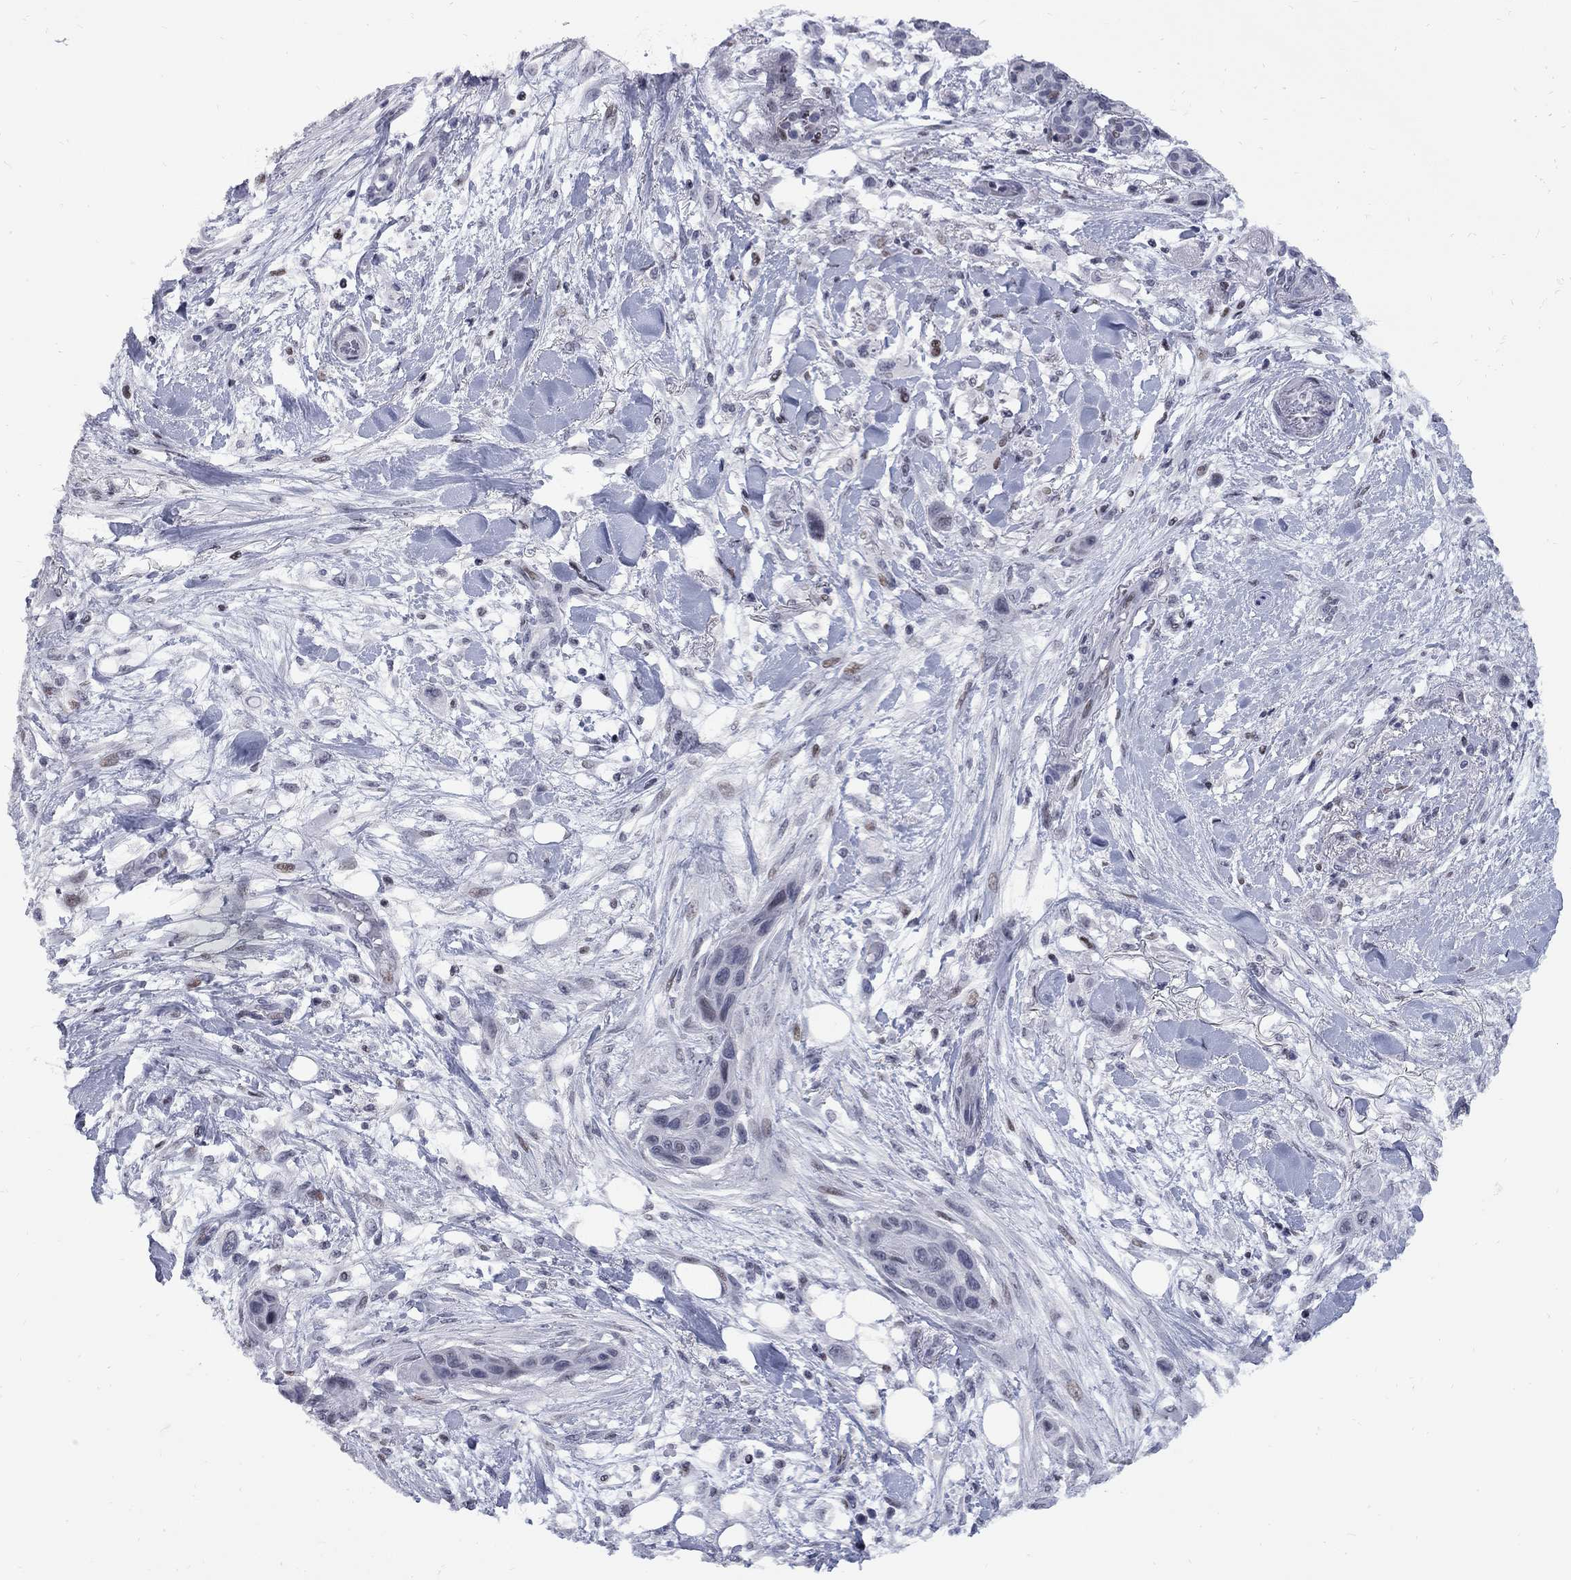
{"staining": {"intensity": "weak", "quantity": "<25%", "location": "nuclear"}, "tissue": "skin cancer", "cell_type": "Tumor cells", "image_type": "cancer", "snomed": [{"axis": "morphology", "description": "Squamous cell carcinoma, NOS"}, {"axis": "topography", "description": "Skin"}], "caption": "Photomicrograph shows no protein expression in tumor cells of skin cancer tissue. (DAB (3,3'-diaminobenzidine) immunohistochemistry (IHC), high magnification).", "gene": "ZNF154", "patient": {"sex": "male", "age": 79}}